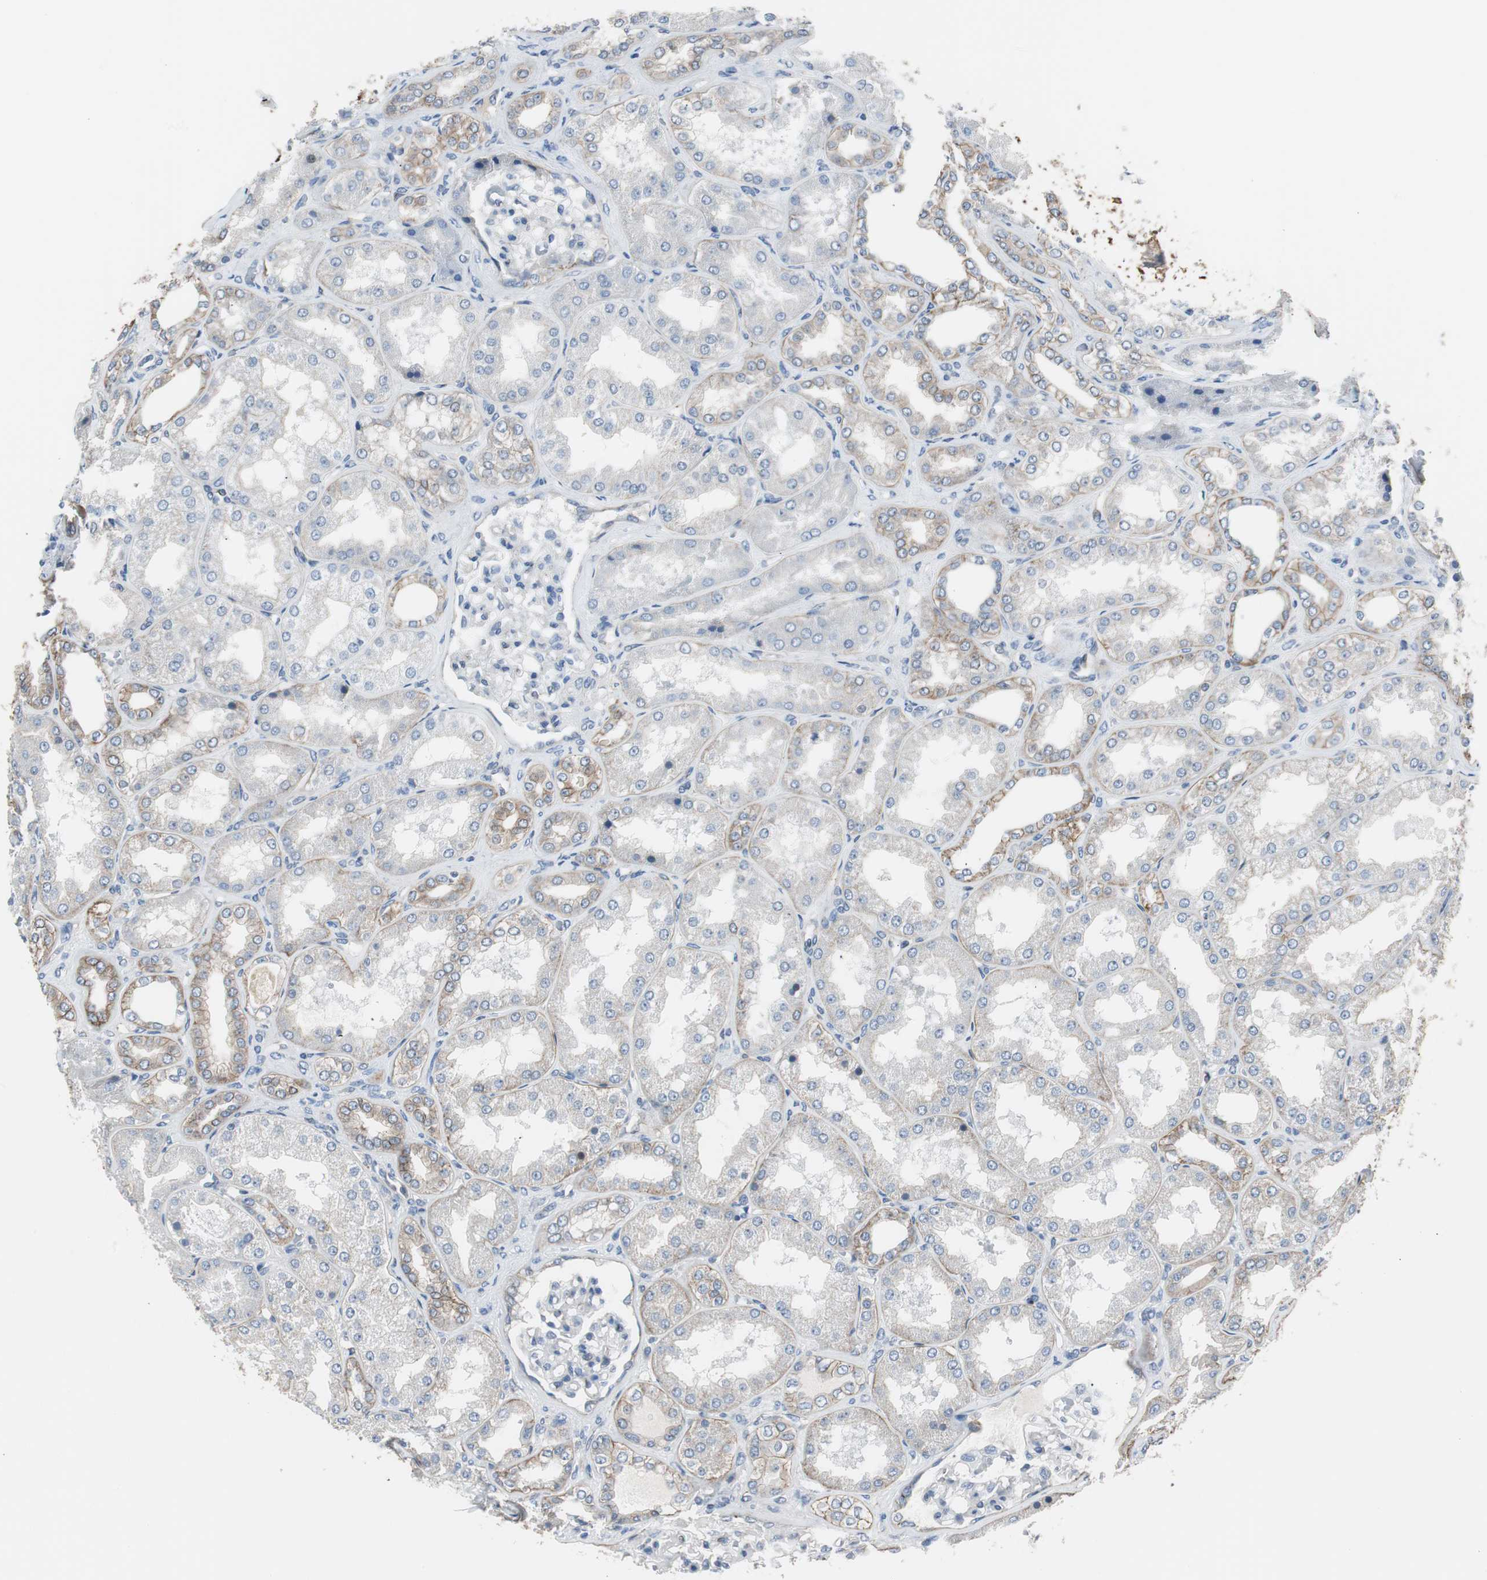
{"staining": {"intensity": "moderate", "quantity": "<25%", "location": "cytoplasmic/membranous"}, "tissue": "kidney", "cell_type": "Cells in glomeruli", "image_type": "normal", "snomed": [{"axis": "morphology", "description": "Normal tissue, NOS"}, {"axis": "topography", "description": "Kidney"}], "caption": "Protein analysis of benign kidney shows moderate cytoplasmic/membranous positivity in about <25% of cells in glomeruli. The staining was performed using DAB (3,3'-diaminobenzidine), with brown indicating positive protein expression. Nuclei are stained blue with hematoxylin.", "gene": "STXBP4", "patient": {"sex": "female", "age": 56}}